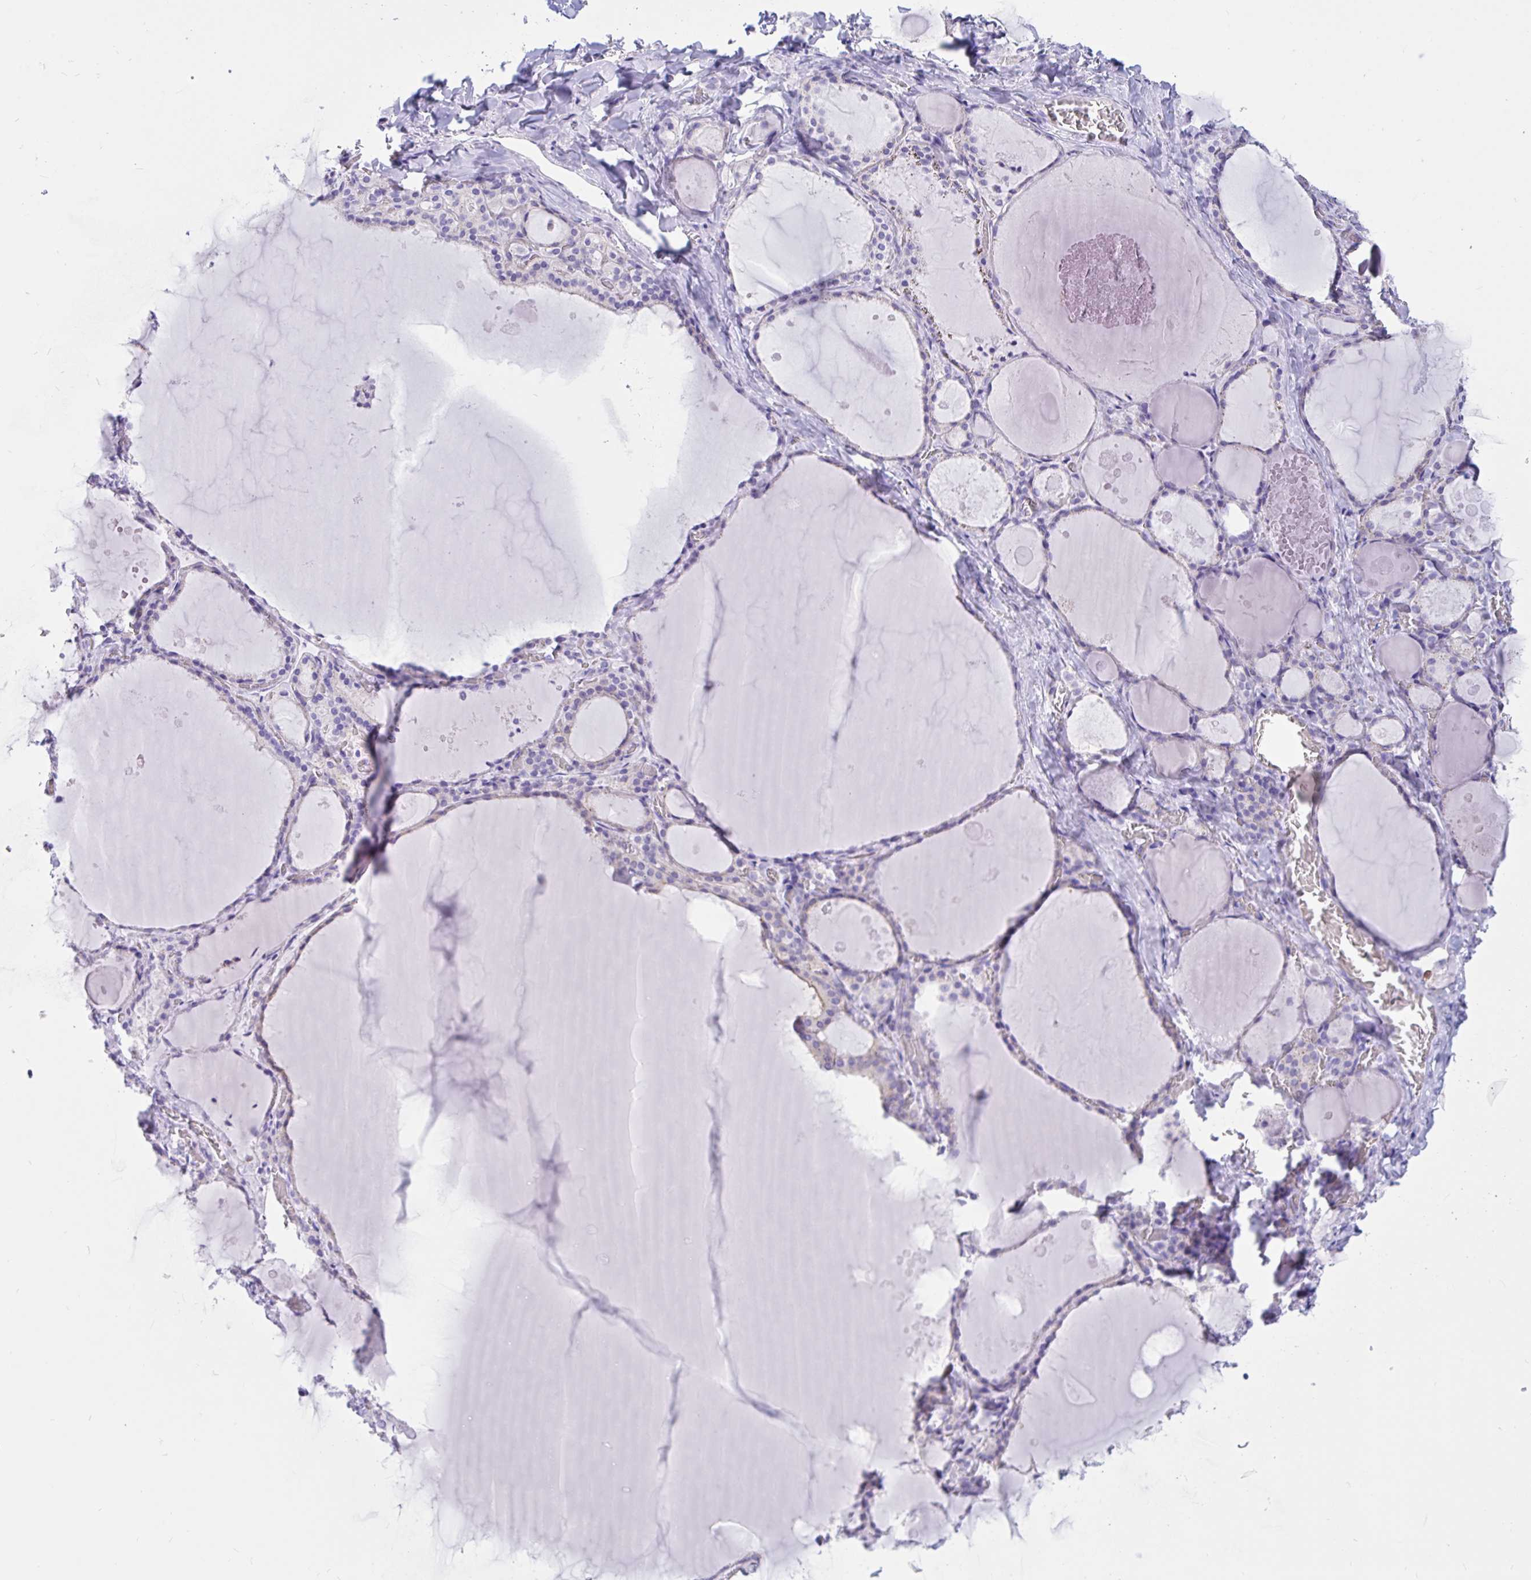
{"staining": {"intensity": "weak", "quantity": "<25%", "location": "cytoplasmic/membranous"}, "tissue": "thyroid gland", "cell_type": "Glandular cells", "image_type": "normal", "snomed": [{"axis": "morphology", "description": "Normal tissue, NOS"}, {"axis": "topography", "description": "Thyroid gland"}], "caption": "Protein analysis of normal thyroid gland displays no significant expression in glandular cells.", "gene": "RNASE3", "patient": {"sex": "male", "age": 56}}